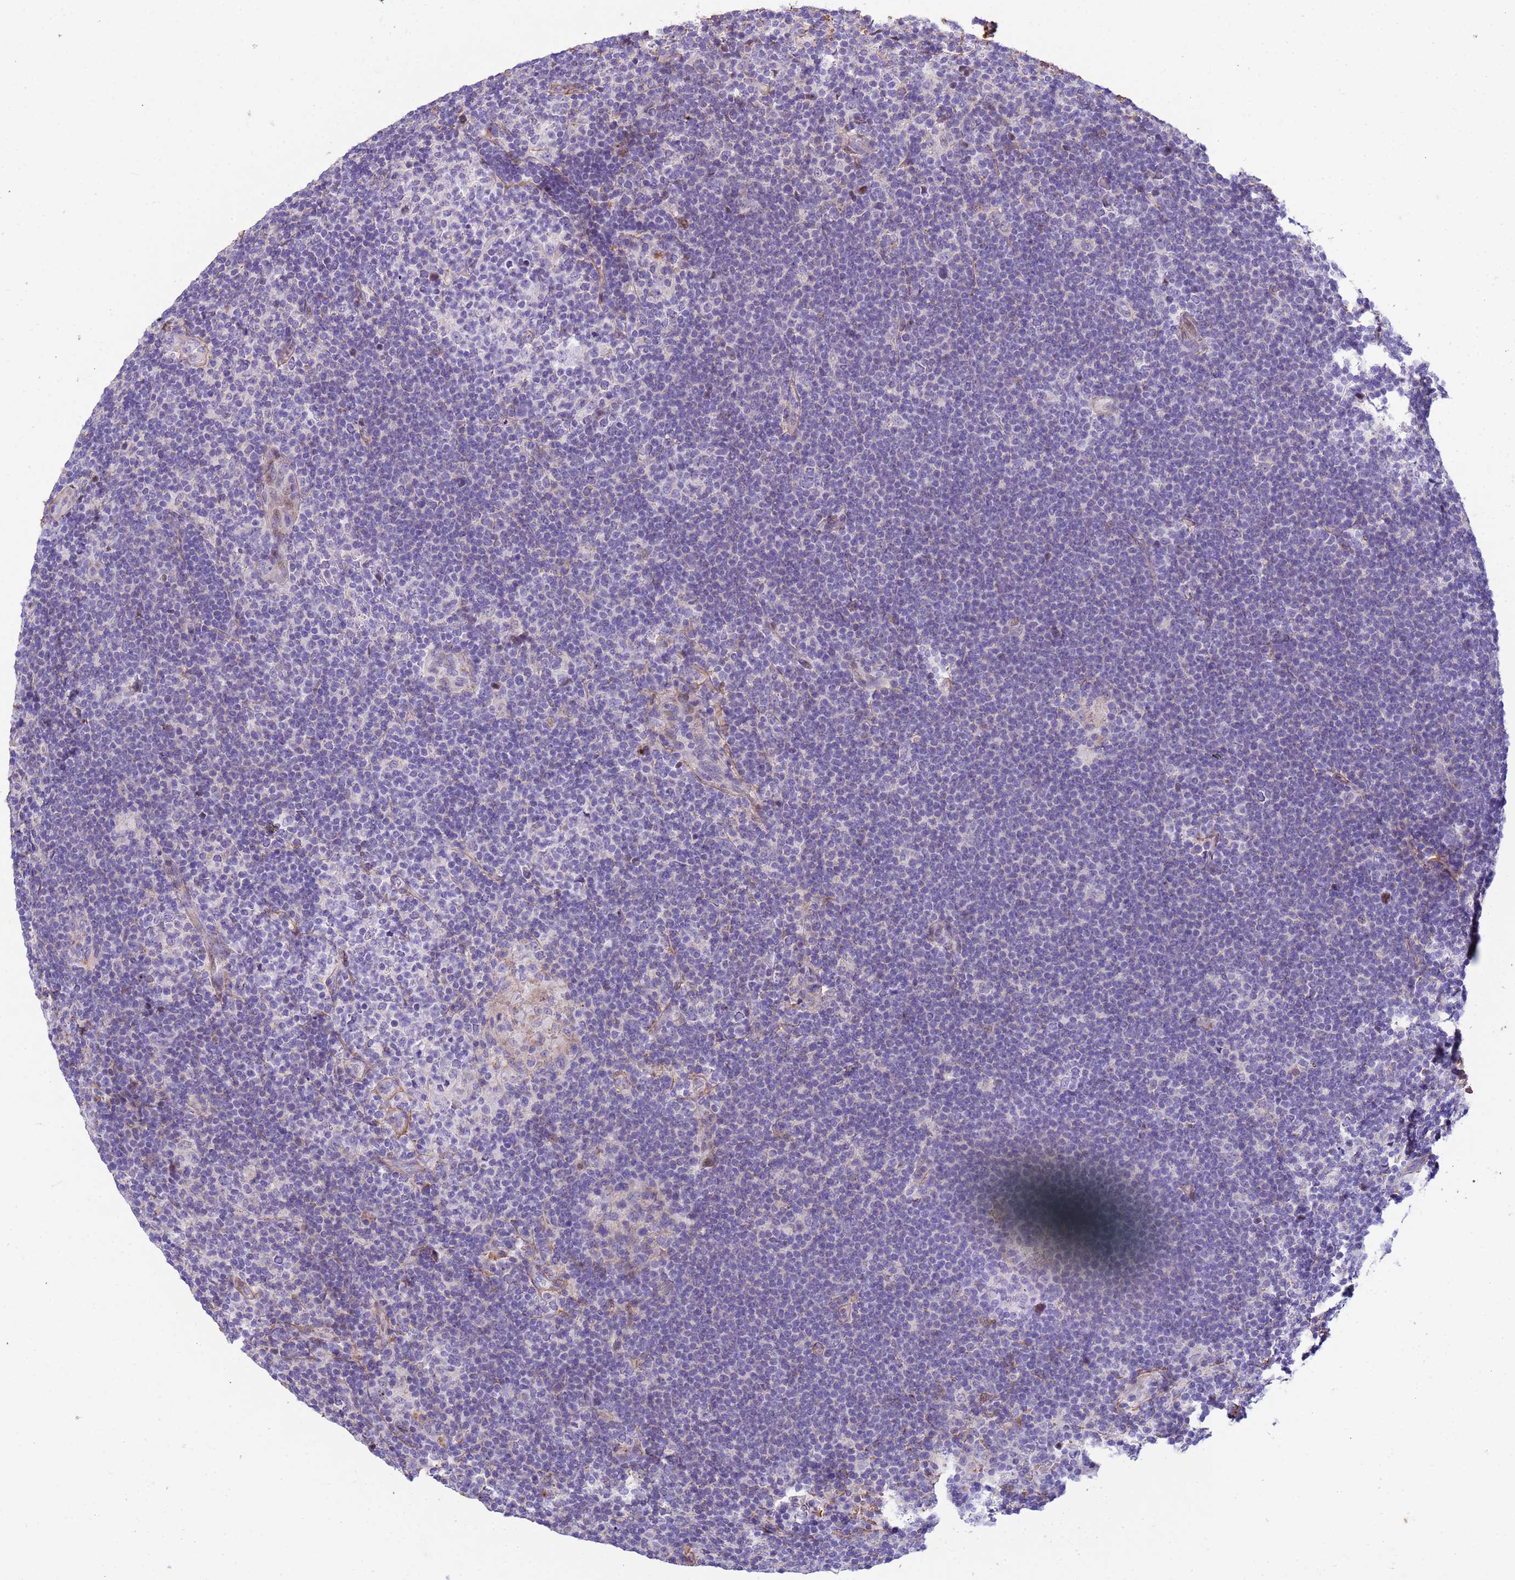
{"staining": {"intensity": "negative", "quantity": "none", "location": "none"}, "tissue": "lymphoma", "cell_type": "Tumor cells", "image_type": "cancer", "snomed": [{"axis": "morphology", "description": "Hodgkin's disease, NOS"}, {"axis": "topography", "description": "Lymph node"}], "caption": "Immunohistochemistry micrograph of neoplastic tissue: lymphoma stained with DAB (3,3'-diaminobenzidine) displays no significant protein positivity in tumor cells.", "gene": "P2RX7", "patient": {"sex": "female", "age": 57}}